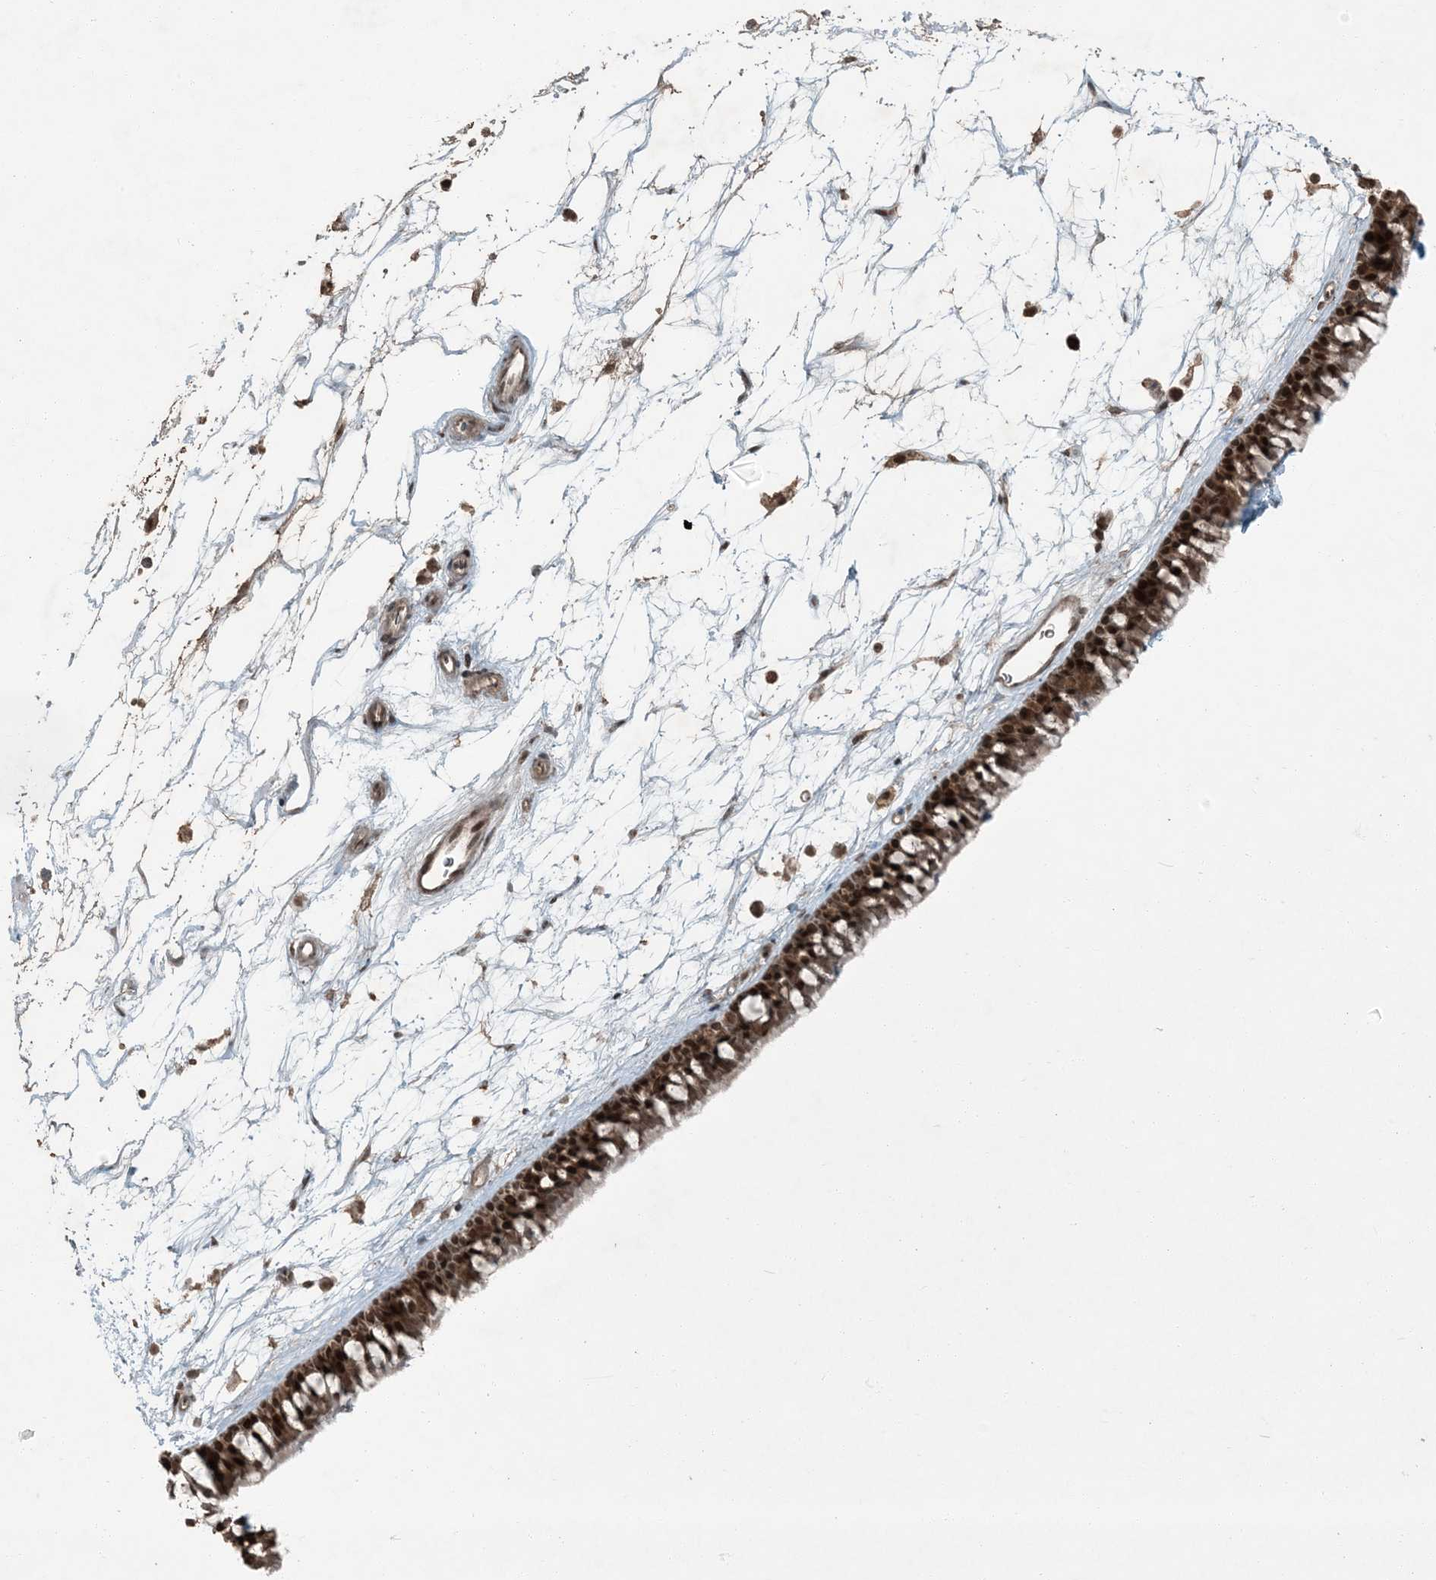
{"staining": {"intensity": "strong", "quantity": ">75%", "location": "cytoplasmic/membranous,nuclear"}, "tissue": "nasopharynx", "cell_type": "Respiratory epithelial cells", "image_type": "normal", "snomed": [{"axis": "morphology", "description": "Normal tissue, NOS"}, {"axis": "topography", "description": "Nasopharynx"}], "caption": "A high-resolution photomicrograph shows IHC staining of unremarkable nasopharynx, which displays strong cytoplasmic/membranous,nuclear staining in about >75% of respiratory epithelial cells. (DAB IHC with brightfield microscopy, high magnification).", "gene": "TRAPPC12", "patient": {"sex": "male", "age": 64}}